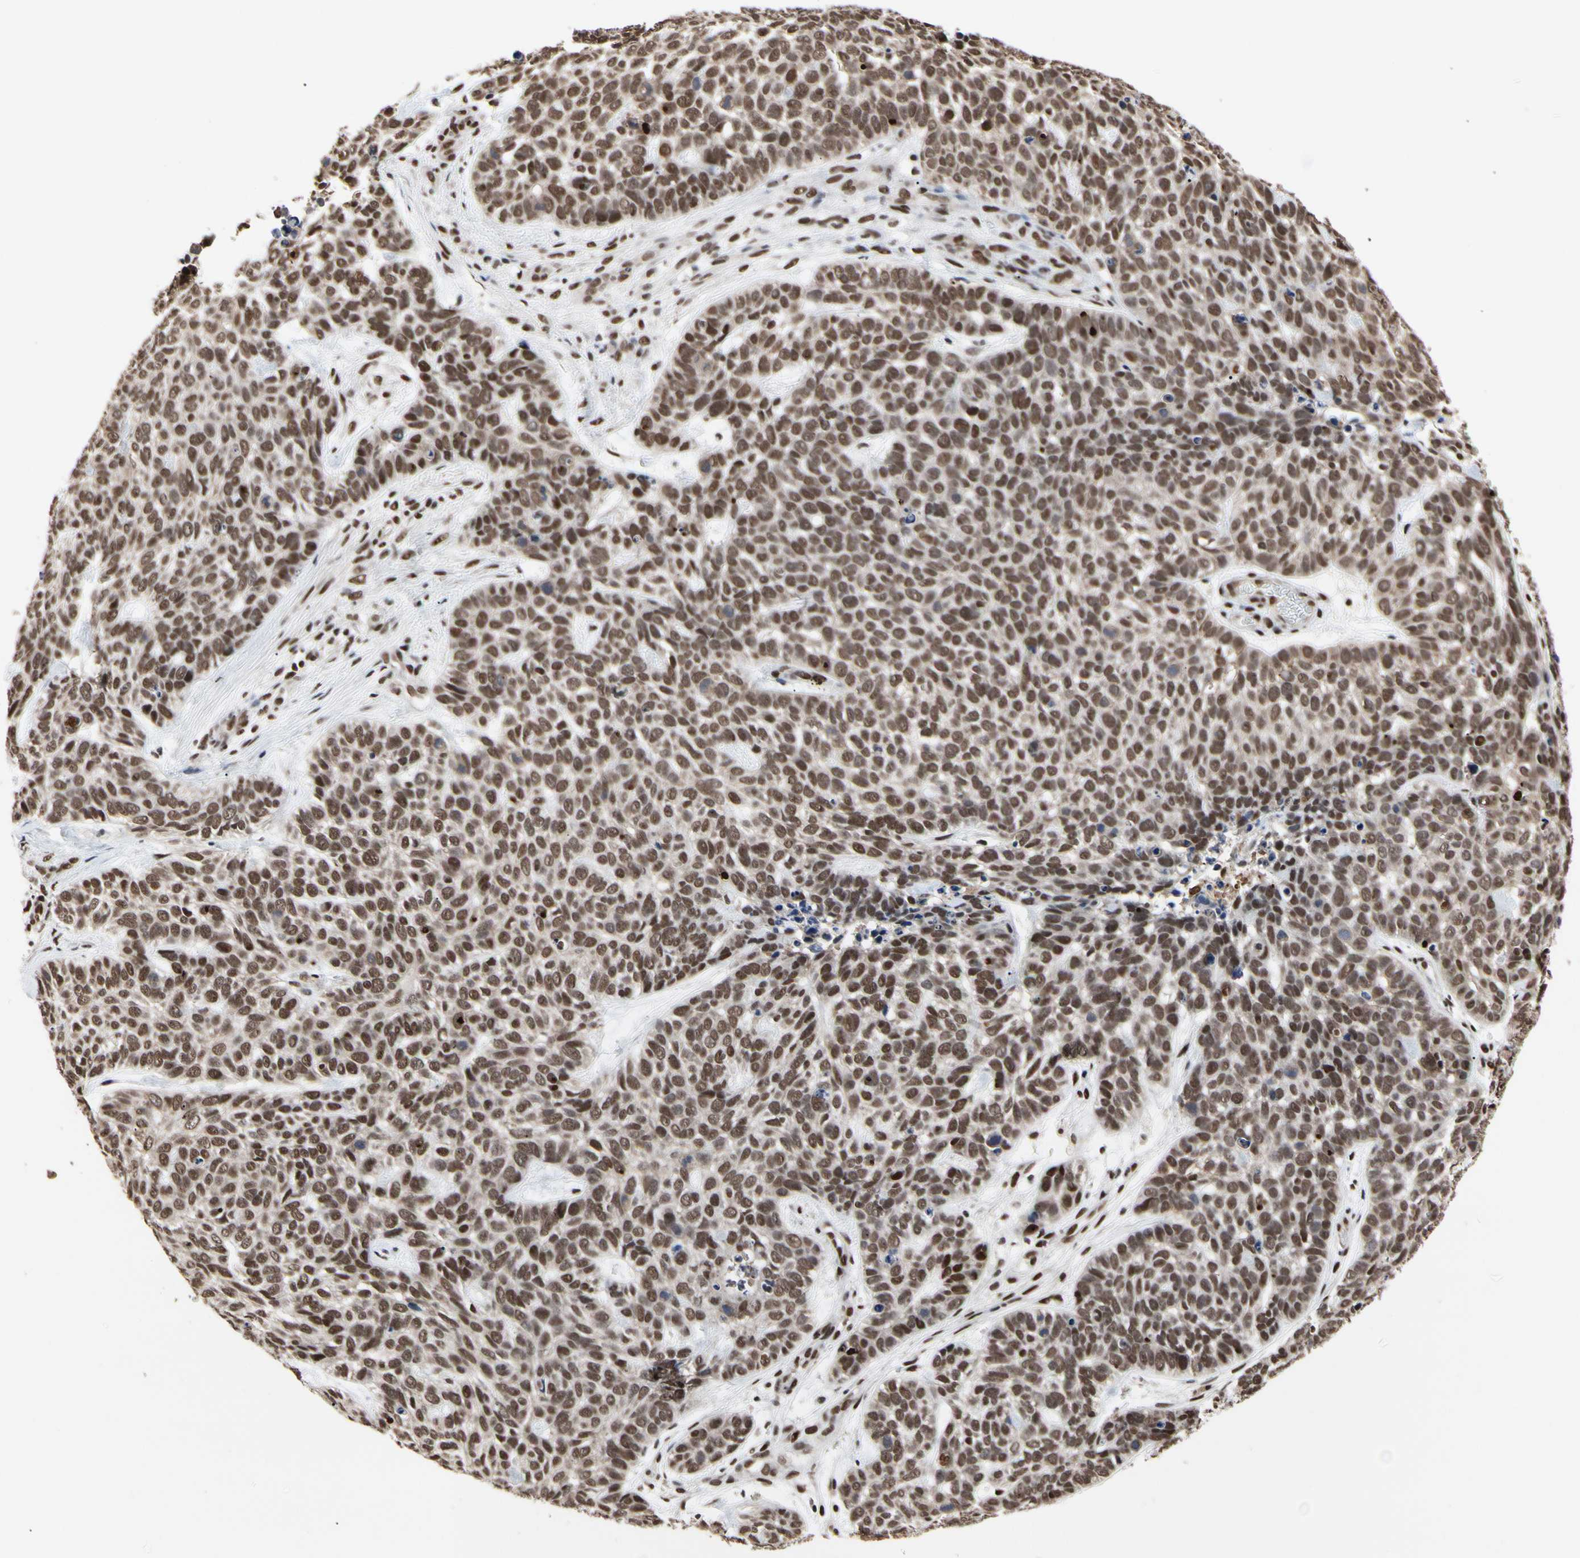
{"staining": {"intensity": "moderate", "quantity": ">75%", "location": "nuclear"}, "tissue": "skin cancer", "cell_type": "Tumor cells", "image_type": "cancer", "snomed": [{"axis": "morphology", "description": "Basal cell carcinoma"}, {"axis": "topography", "description": "Skin"}], "caption": "Skin basal cell carcinoma tissue exhibits moderate nuclear expression in approximately >75% of tumor cells", "gene": "FAM98B", "patient": {"sex": "male", "age": 87}}